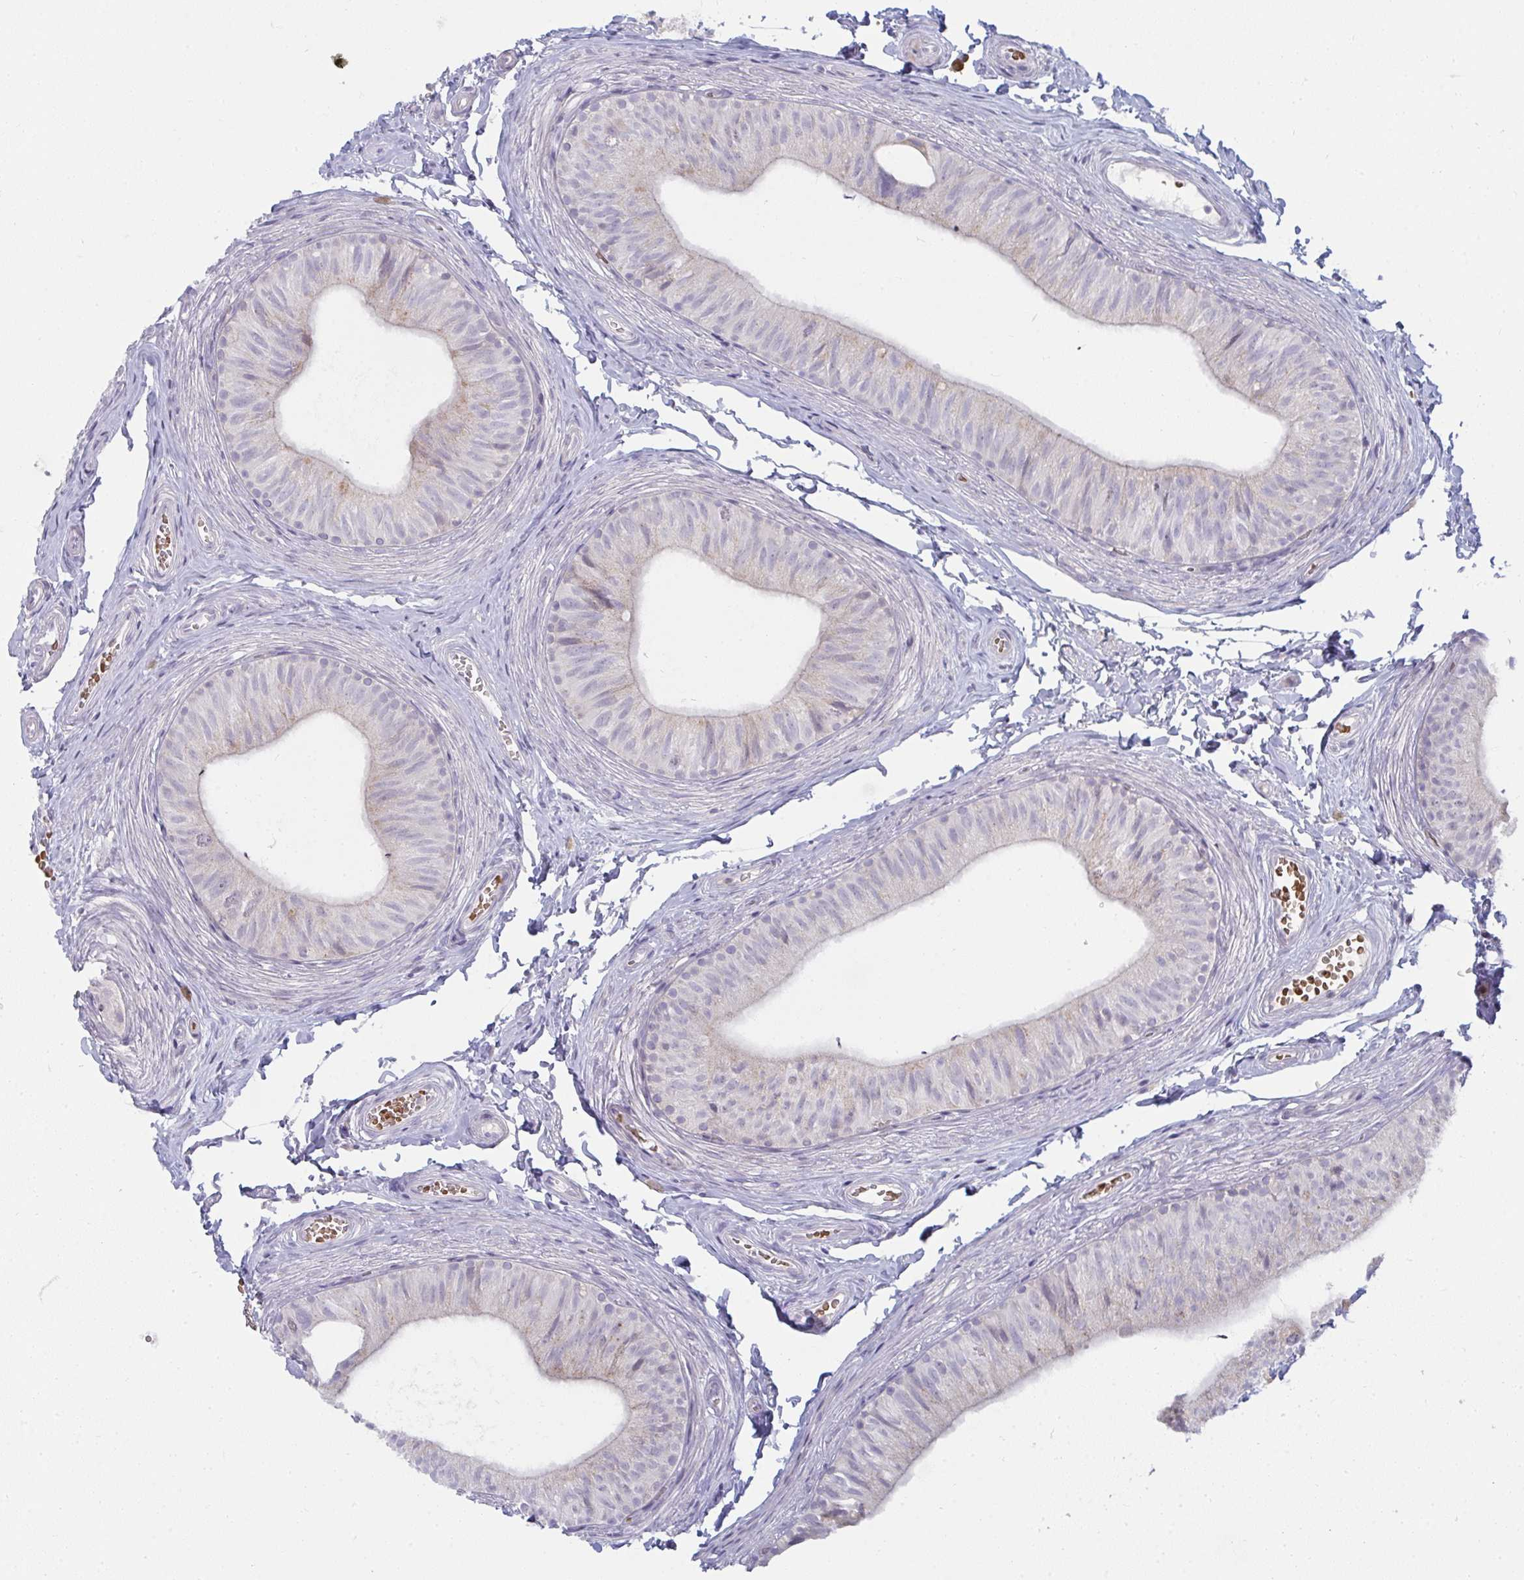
{"staining": {"intensity": "negative", "quantity": "none", "location": "none"}, "tissue": "epididymis", "cell_type": "Glandular cells", "image_type": "normal", "snomed": [{"axis": "morphology", "description": "Normal tissue, NOS"}, {"axis": "topography", "description": "Epididymis, spermatic cord, NOS"}, {"axis": "topography", "description": "Epididymis"}, {"axis": "topography", "description": "Peripheral nerve tissue"}], "caption": "Immunohistochemistry (IHC) photomicrograph of unremarkable human epididymis stained for a protein (brown), which exhibits no staining in glandular cells.", "gene": "SHB", "patient": {"sex": "male", "age": 29}}